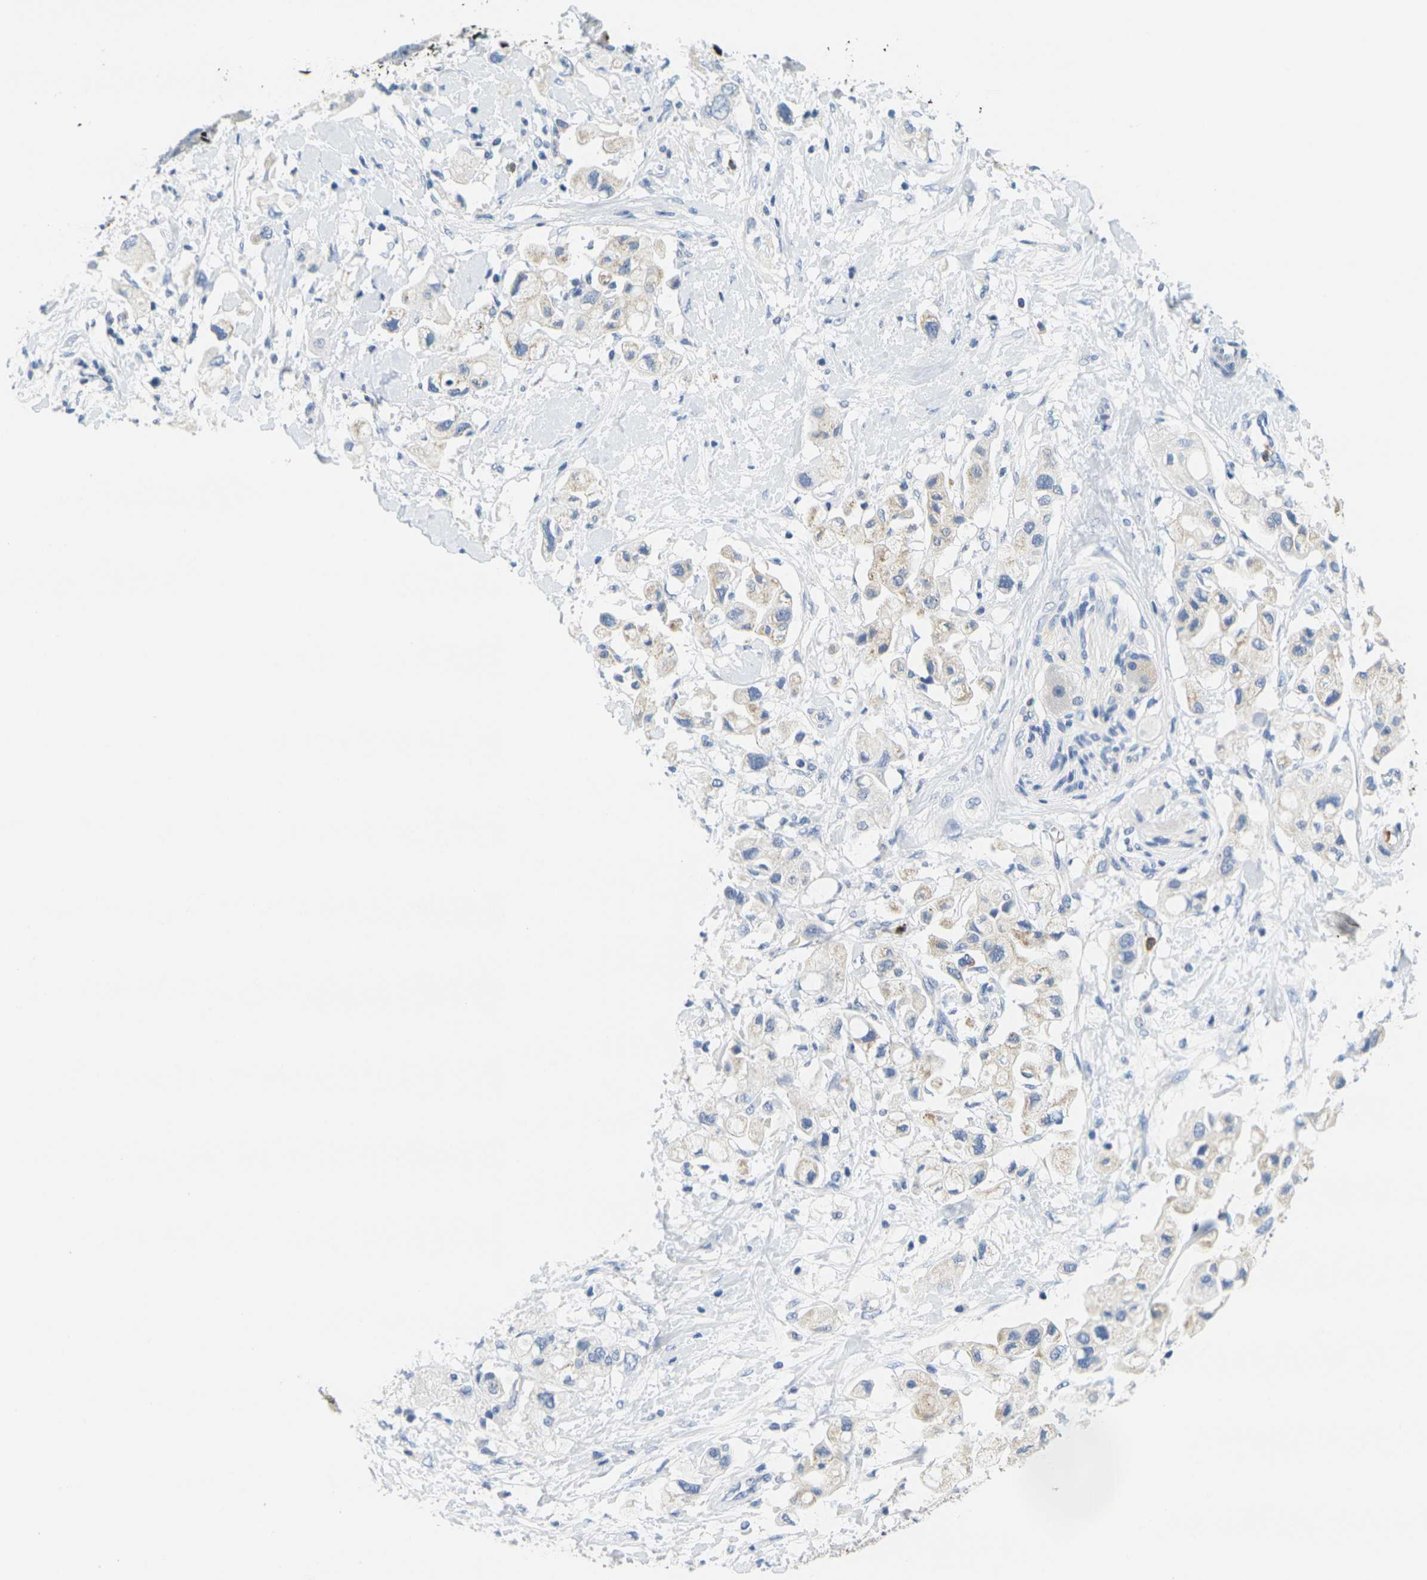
{"staining": {"intensity": "weak", "quantity": "<25%", "location": "cytoplasmic/membranous"}, "tissue": "pancreatic cancer", "cell_type": "Tumor cells", "image_type": "cancer", "snomed": [{"axis": "morphology", "description": "Adenocarcinoma, NOS"}, {"axis": "topography", "description": "Pancreas"}], "caption": "Protein analysis of pancreatic cancer displays no significant expression in tumor cells.", "gene": "KLK5", "patient": {"sex": "female", "age": 56}}